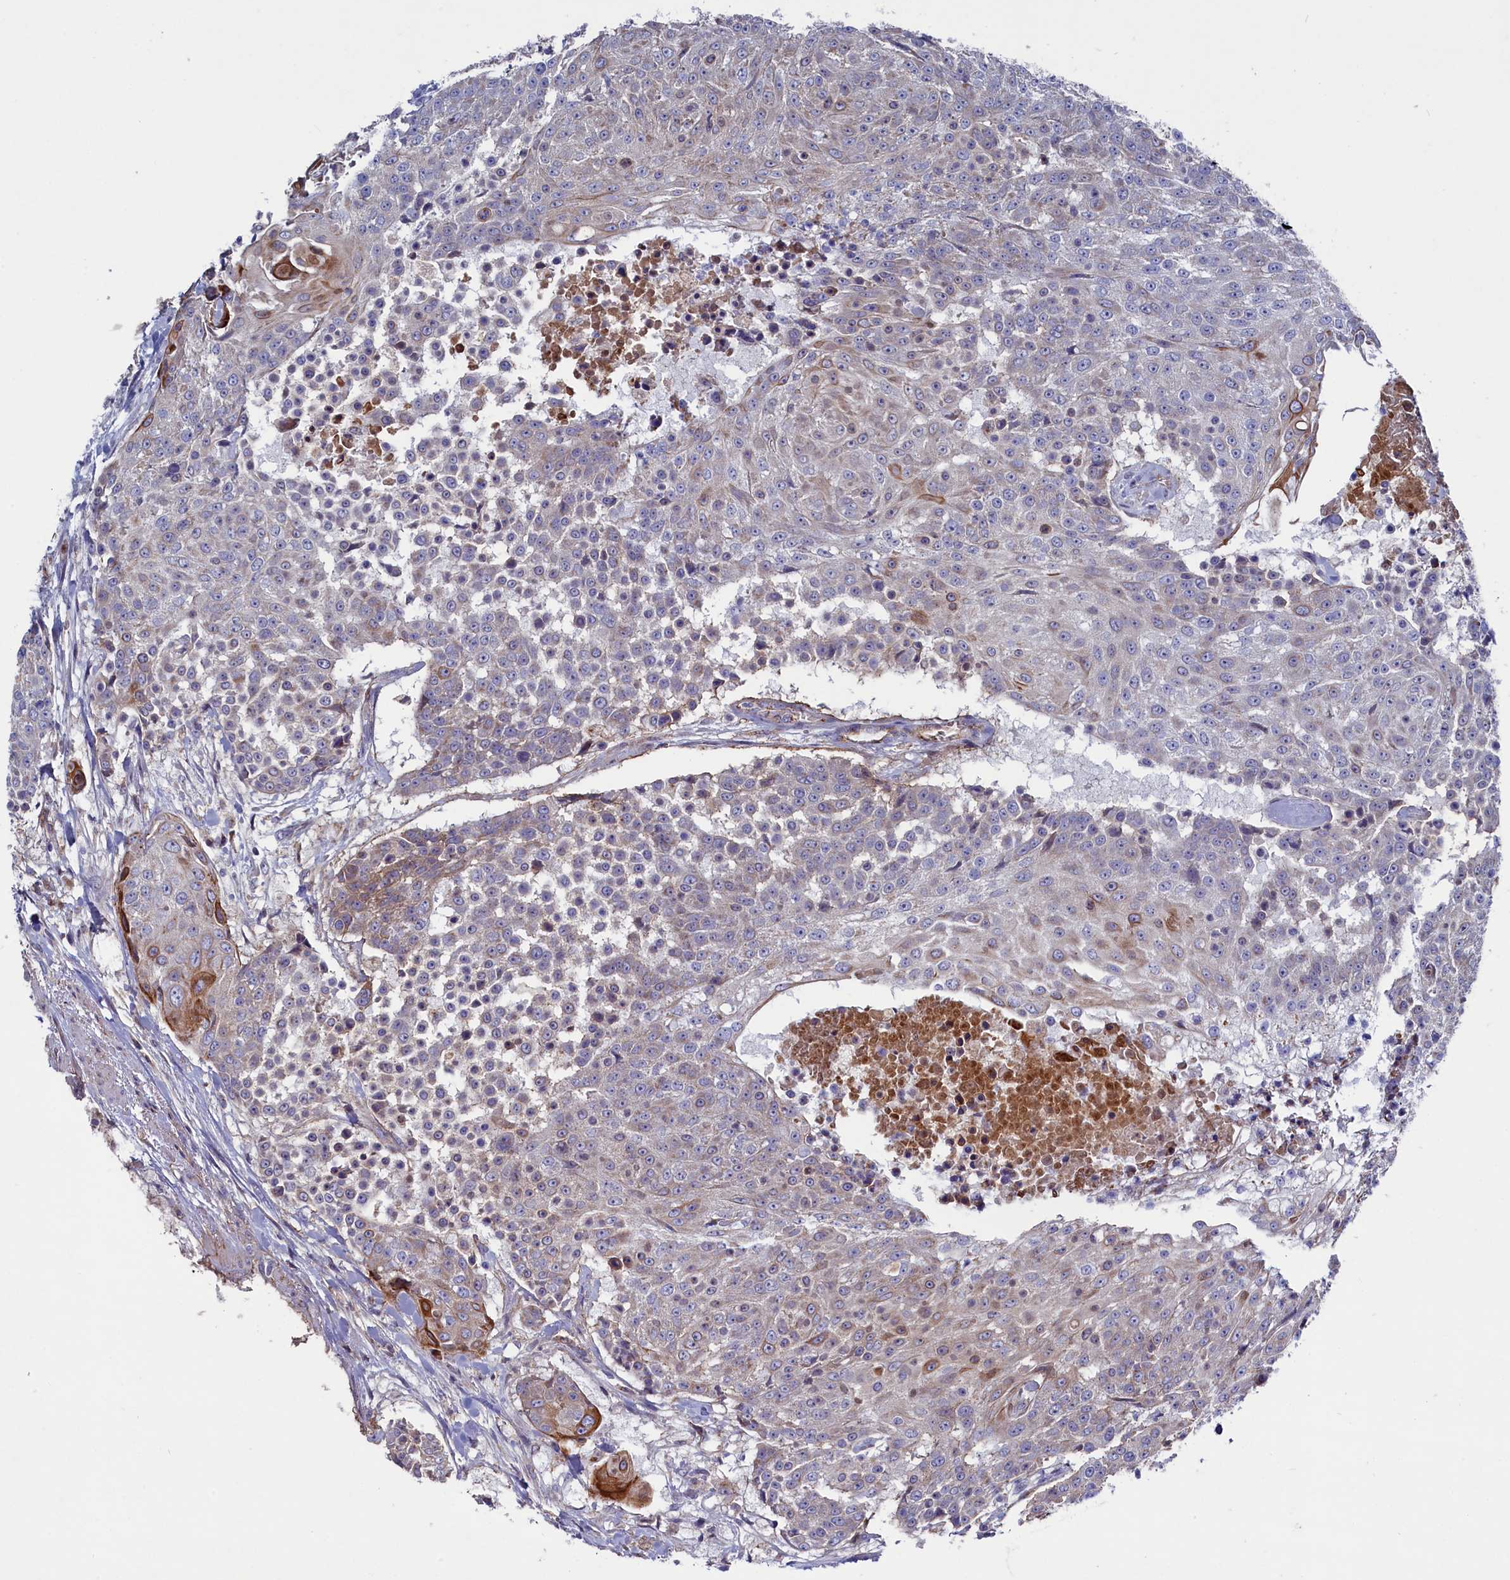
{"staining": {"intensity": "negative", "quantity": "none", "location": "none"}, "tissue": "urothelial cancer", "cell_type": "Tumor cells", "image_type": "cancer", "snomed": [{"axis": "morphology", "description": "Urothelial carcinoma, High grade"}, {"axis": "topography", "description": "Urinary bladder"}], "caption": "Human urothelial cancer stained for a protein using immunohistochemistry (IHC) displays no staining in tumor cells.", "gene": "GPR108", "patient": {"sex": "female", "age": 63}}